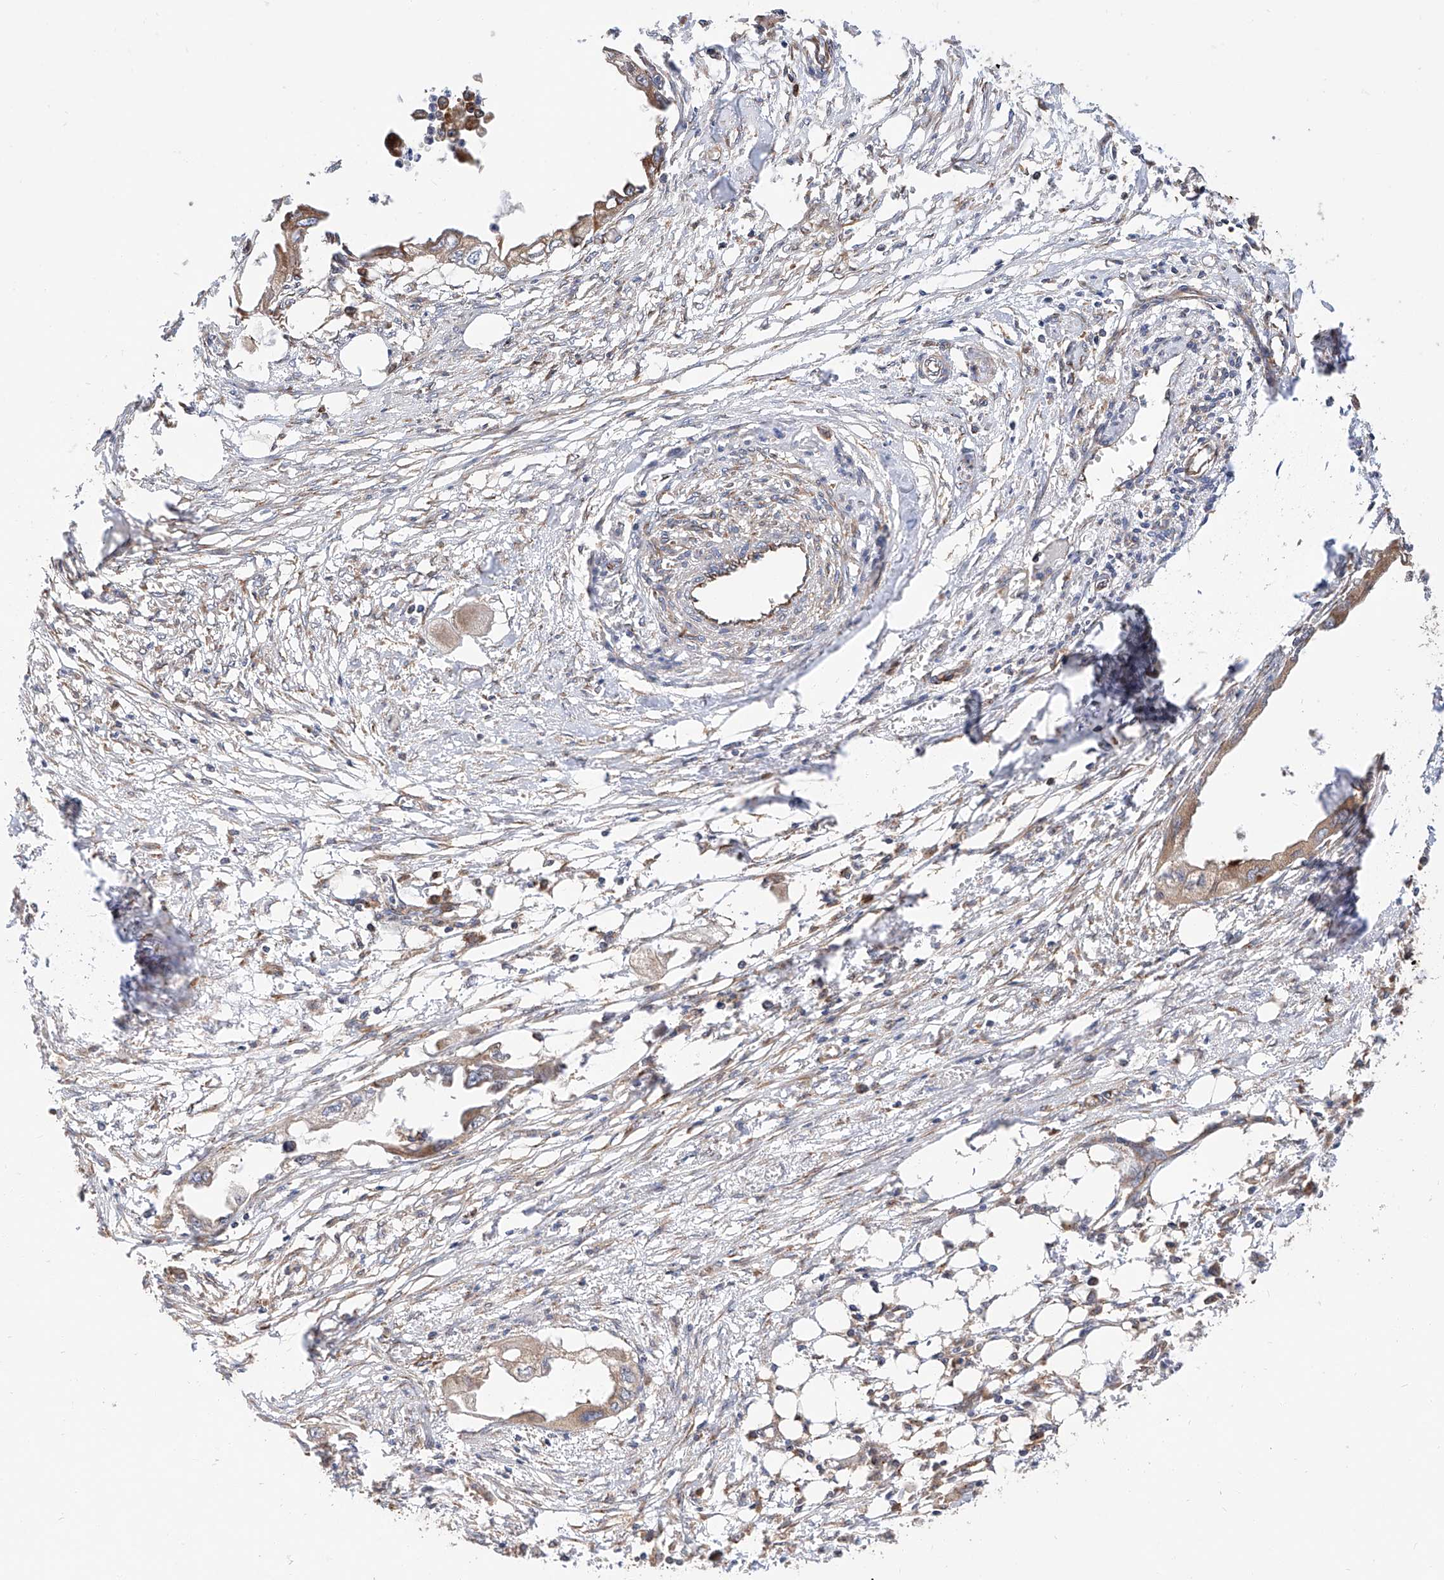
{"staining": {"intensity": "moderate", "quantity": "<25%", "location": "cytoplasmic/membranous"}, "tissue": "endometrial cancer", "cell_type": "Tumor cells", "image_type": "cancer", "snomed": [{"axis": "morphology", "description": "Adenocarcinoma, NOS"}, {"axis": "morphology", "description": "Adenocarcinoma, metastatic, NOS"}, {"axis": "topography", "description": "Adipose tissue"}, {"axis": "topography", "description": "Endometrium"}], "caption": "Protein staining displays moderate cytoplasmic/membranous staining in approximately <25% of tumor cells in endometrial cancer (adenocarcinoma).", "gene": "ISCA2", "patient": {"sex": "female", "age": 67}}